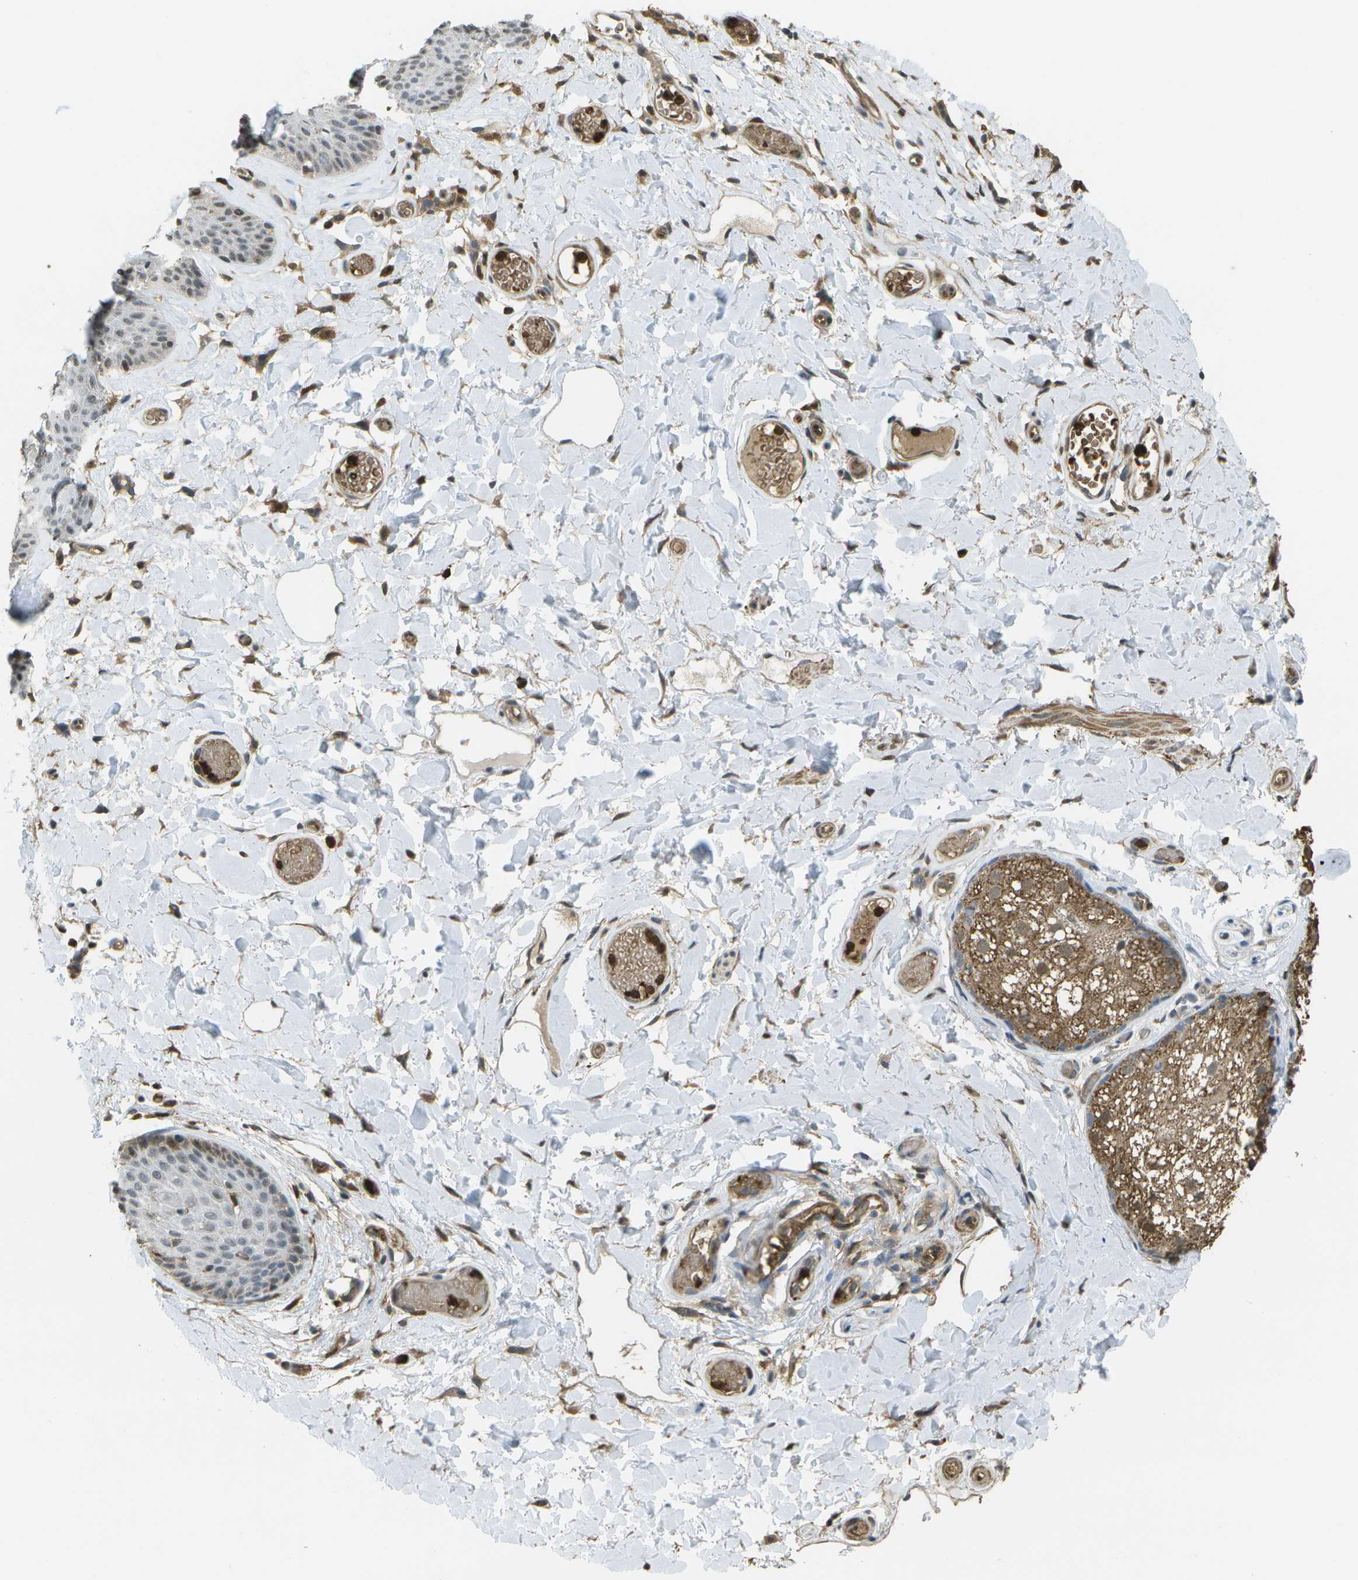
{"staining": {"intensity": "negative", "quantity": "none", "location": "none"}, "tissue": "skin", "cell_type": "Epidermal cells", "image_type": "normal", "snomed": [{"axis": "morphology", "description": "Normal tissue, NOS"}, {"axis": "topography", "description": "Vulva"}], "caption": "IHC of unremarkable skin demonstrates no expression in epidermal cells.", "gene": "CACHD1", "patient": {"sex": "female", "age": 73}}